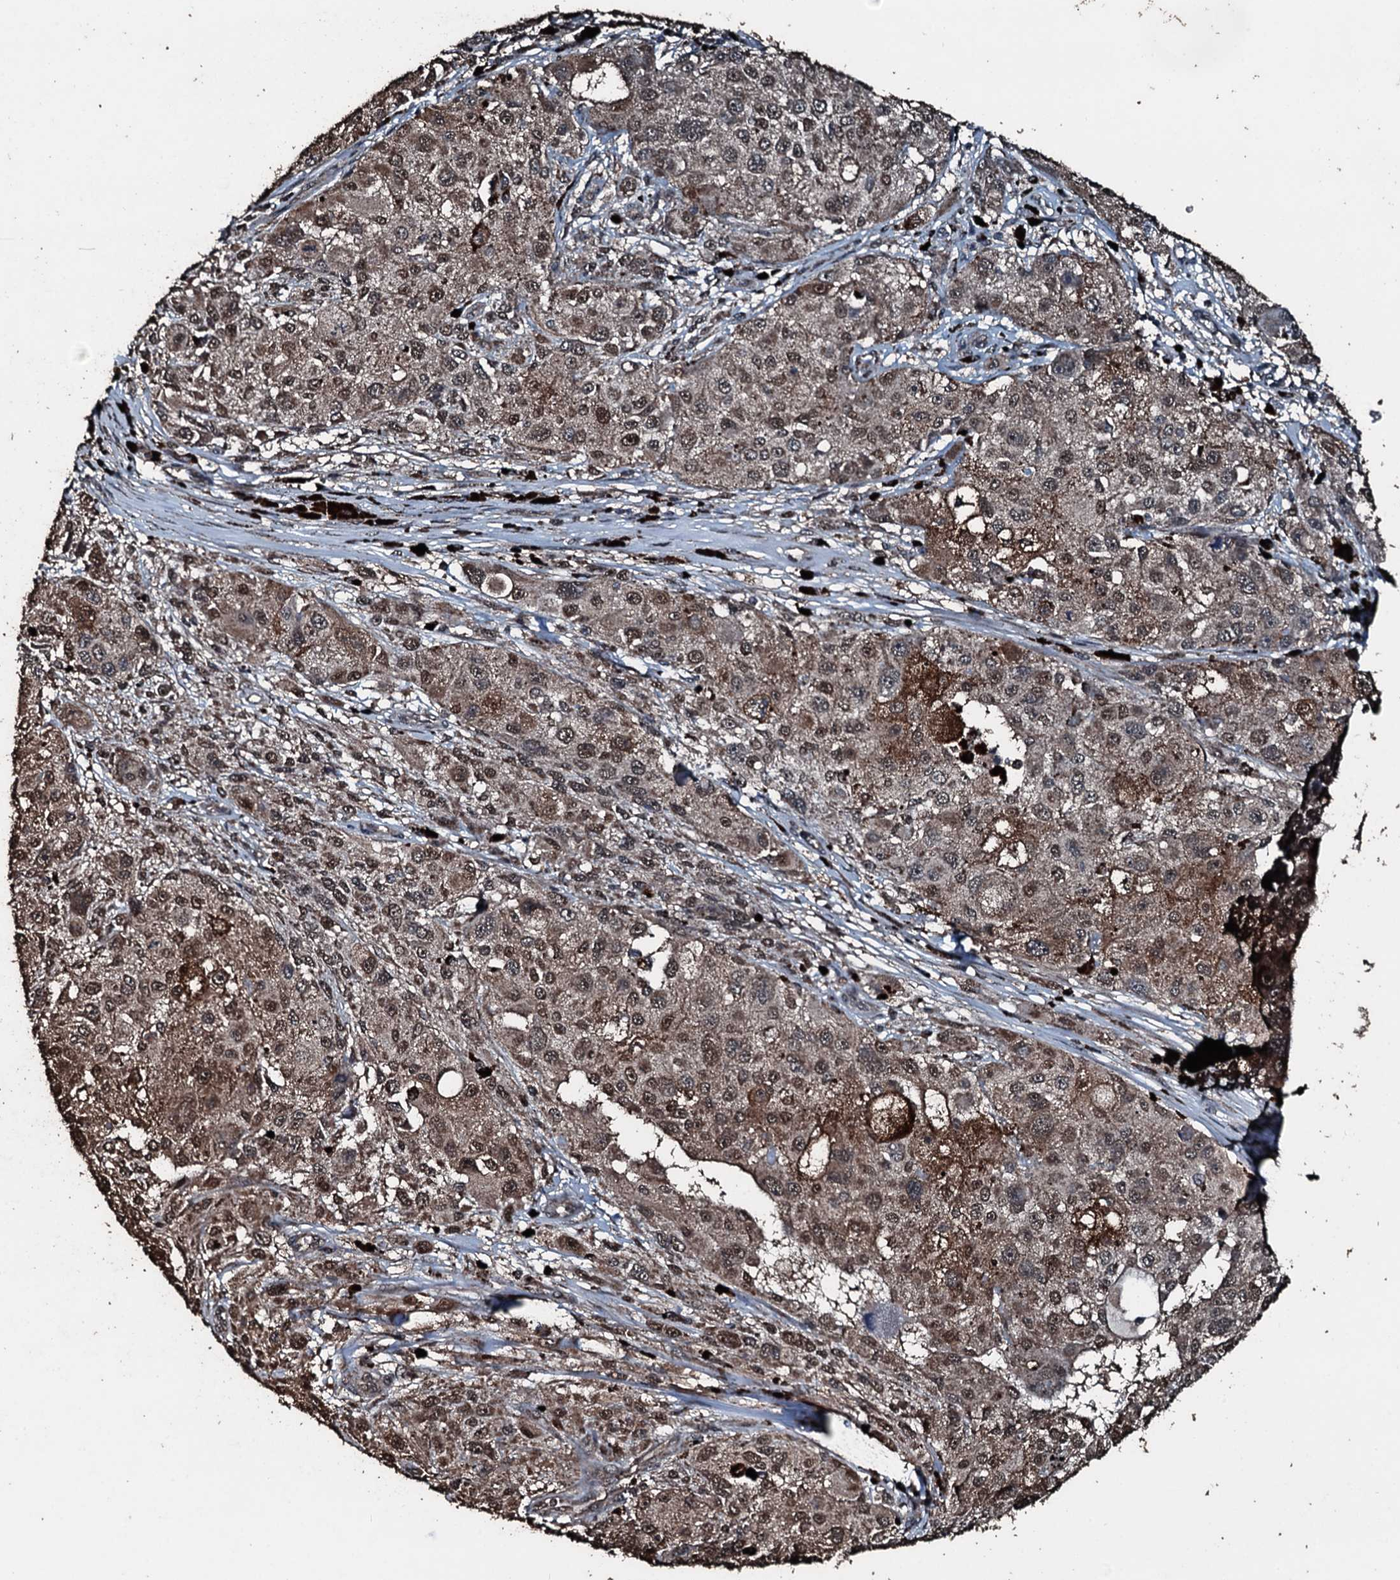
{"staining": {"intensity": "moderate", "quantity": ">75%", "location": "cytoplasmic/membranous,nuclear"}, "tissue": "melanoma", "cell_type": "Tumor cells", "image_type": "cancer", "snomed": [{"axis": "morphology", "description": "Necrosis, NOS"}, {"axis": "morphology", "description": "Malignant melanoma, NOS"}, {"axis": "topography", "description": "Skin"}], "caption": "A brown stain highlights moderate cytoplasmic/membranous and nuclear positivity of a protein in malignant melanoma tumor cells. The staining was performed using DAB (3,3'-diaminobenzidine), with brown indicating positive protein expression. Nuclei are stained blue with hematoxylin.", "gene": "FAAP24", "patient": {"sex": "female", "age": 87}}